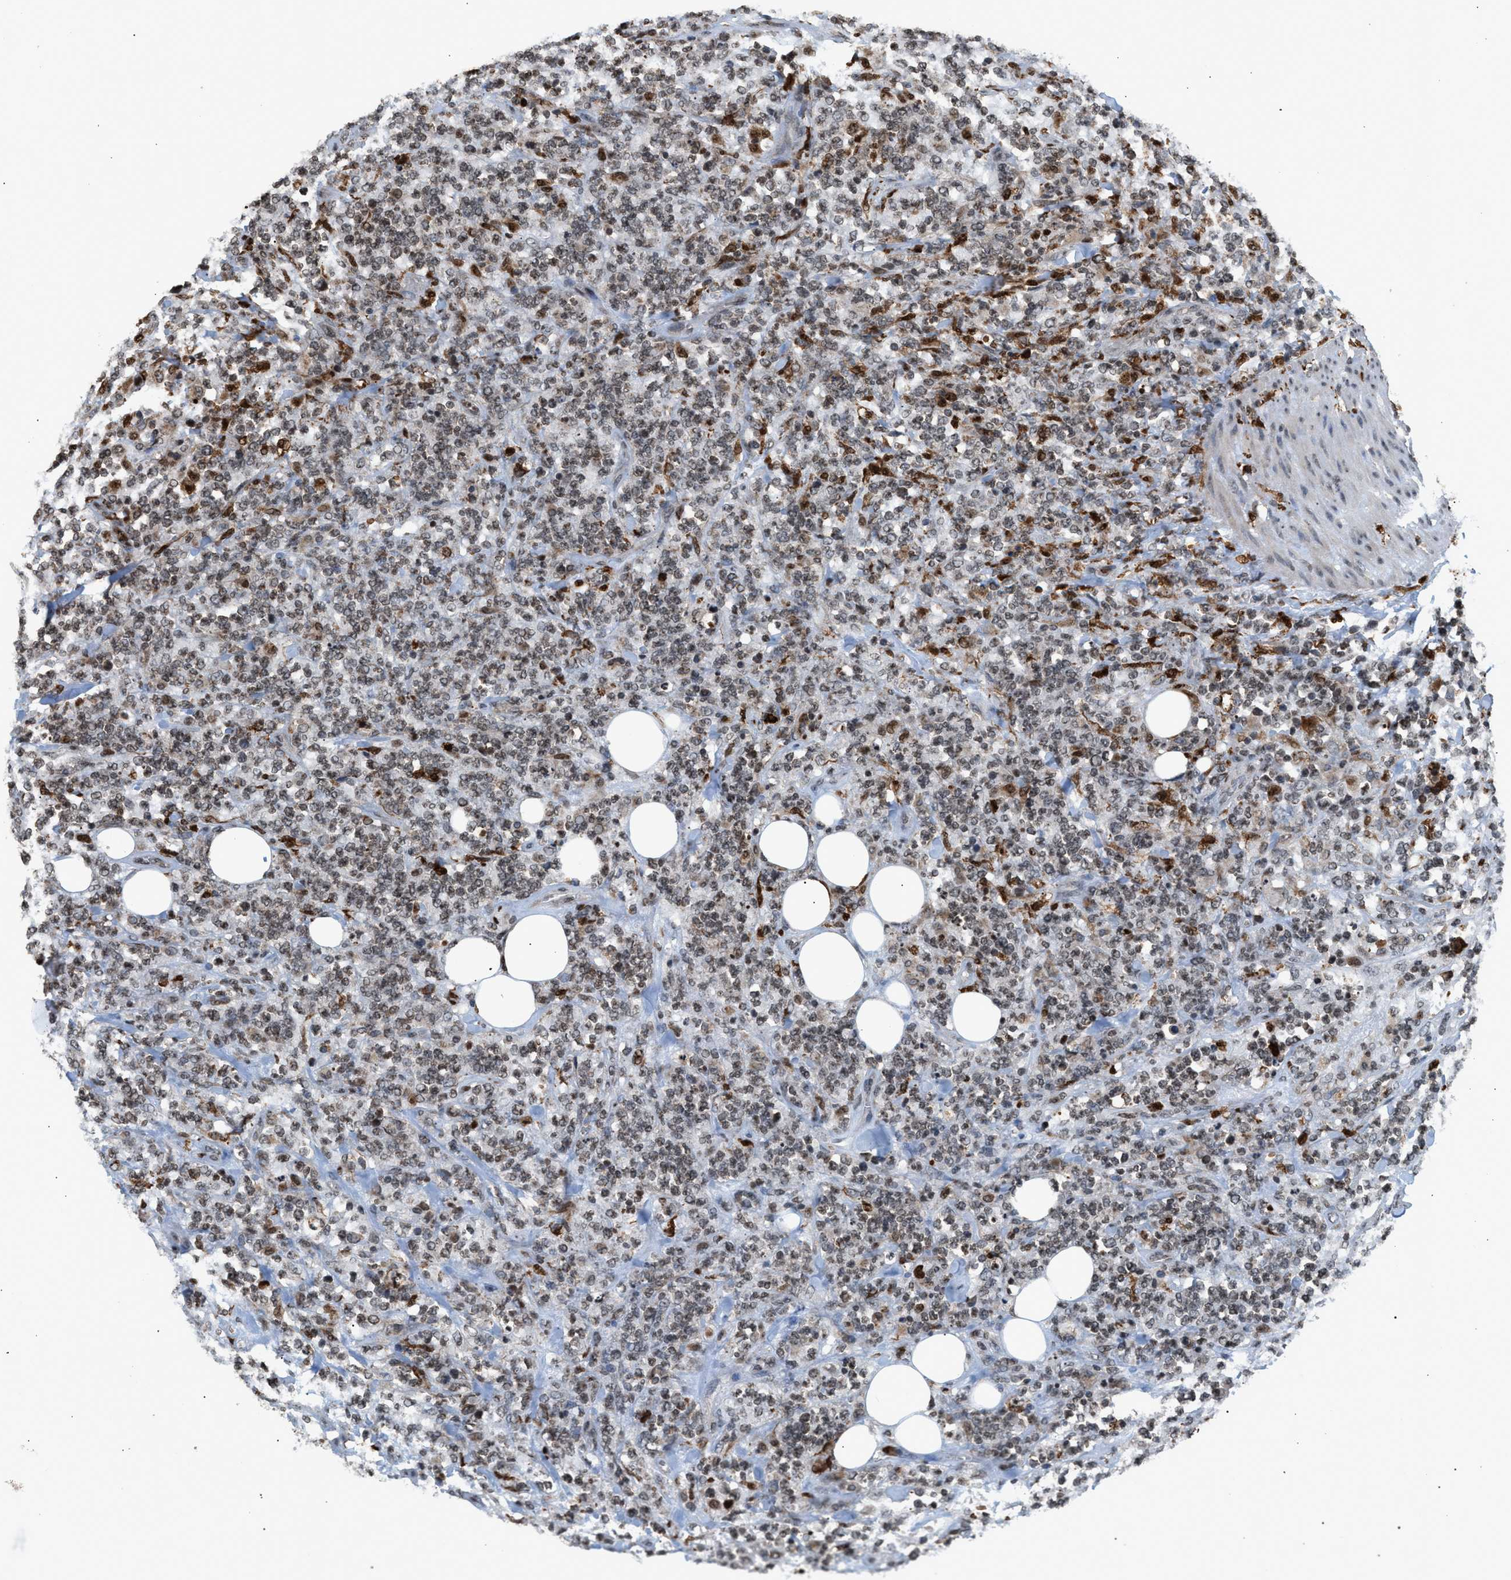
{"staining": {"intensity": "weak", "quantity": "25%-75%", "location": "nuclear"}, "tissue": "lymphoma", "cell_type": "Tumor cells", "image_type": "cancer", "snomed": [{"axis": "morphology", "description": "Malignant lymphoma, non-Hodgkin's type, High grade"}, {"axis": "topography", "description": "Soft tissue"}], "caption": "Protein positivity by immunohistochemistry (IHC) demonstrates weak nuclear positivity in approximately 25%-75% of tumor cells in lymphoma. (DAB (3,3'-diaminobenzidine) = brown stain, brightfield microscopy at high magnification).", "gene": "PRUNE2", "patient": {"sex": "male", "age": 18}}